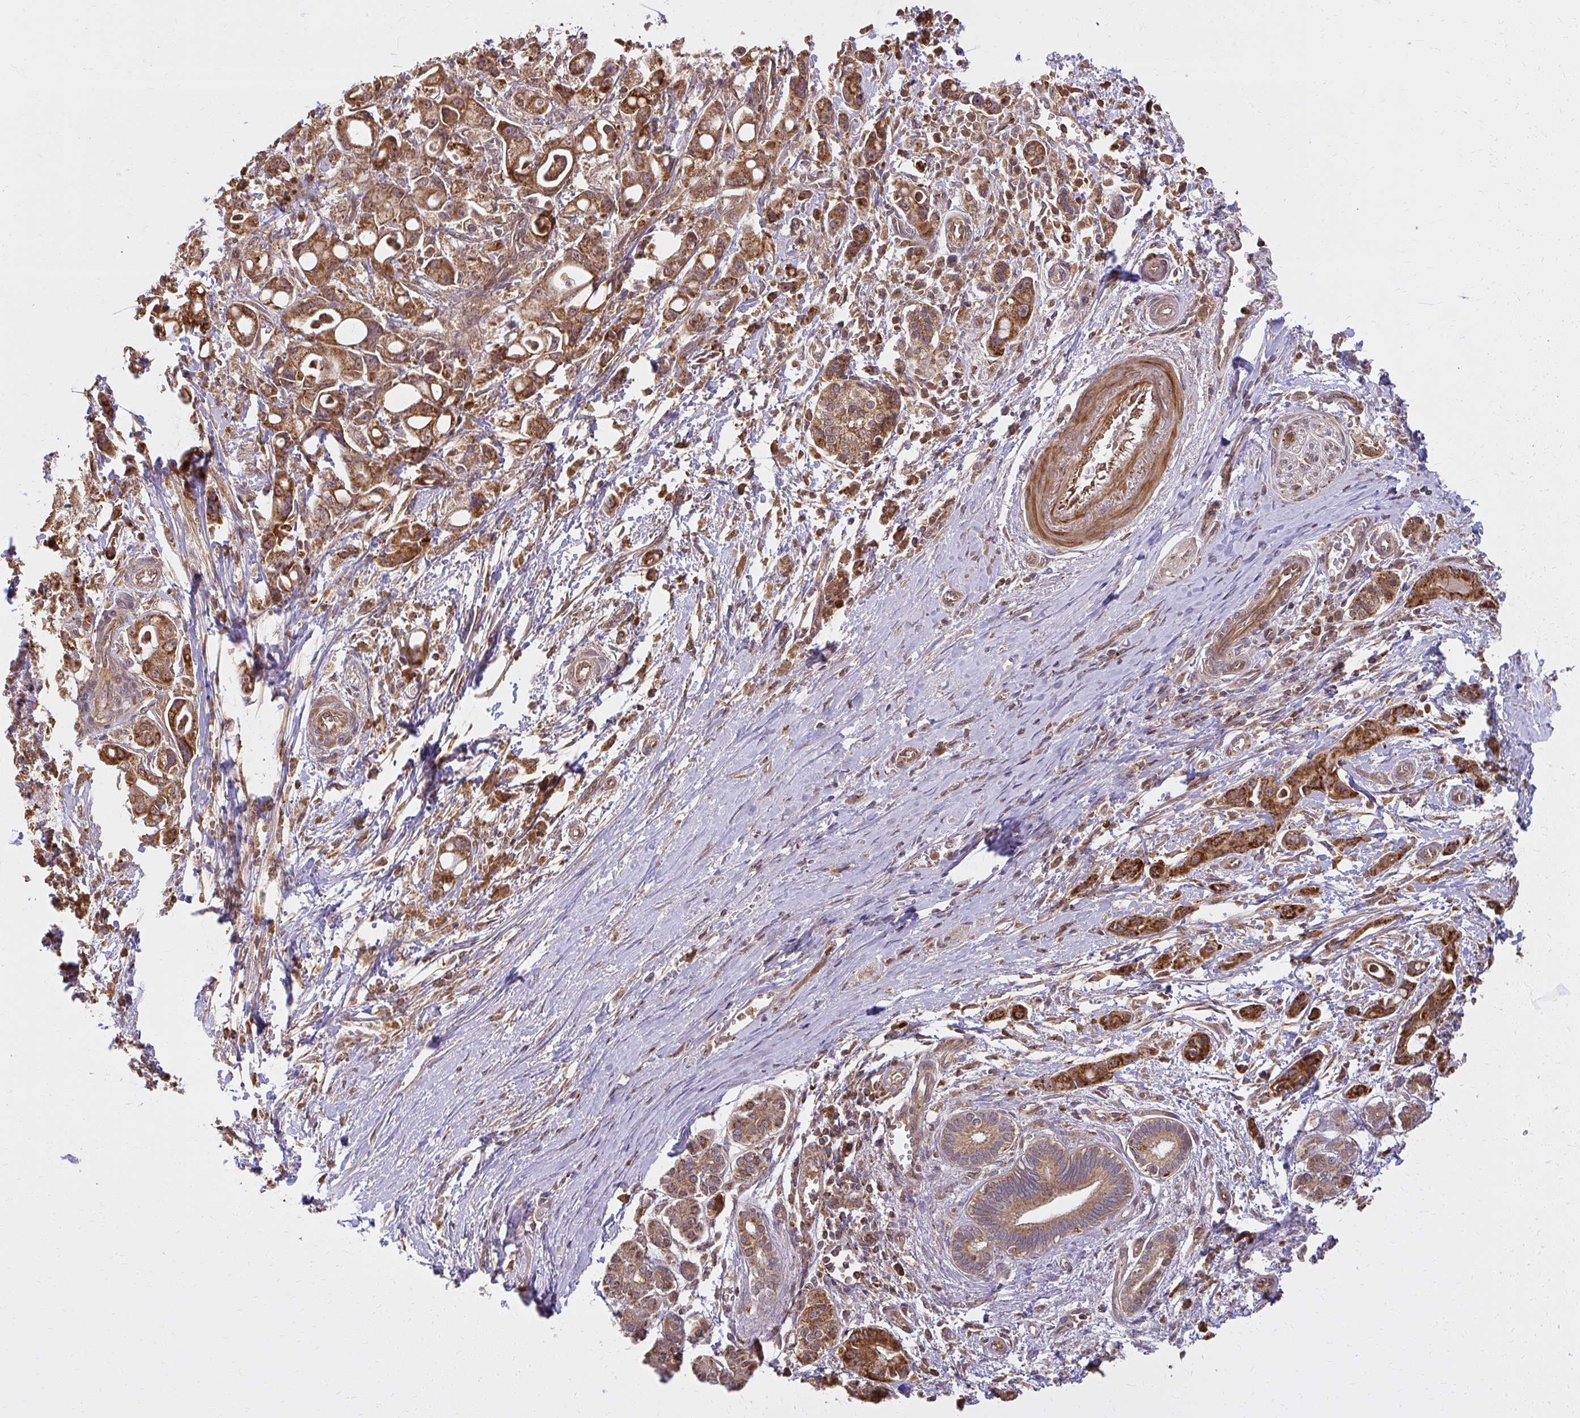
{"staining": {"intensity": "strong", "quantity": ">75%", "location": "cytoplasmic/membranous"}, "tissue": "pancreatic cancer", "cell_type": "Tumor cells", "image_type": "cancer", "snomed": [{"axis": "morphology", "description": "Adenocarcinoma, NOS"}, {"axis": "topography", "description": "Pancreas"}], "caption": "Immunohistochemistry (IHC) of human pancreatic cancer demonstrates high levels of strong cytoplasmic/membranous positivity in approximately >75% of tumor cells.", "gene": "GNS", "patient": {"sex": "male", "age": 68}}